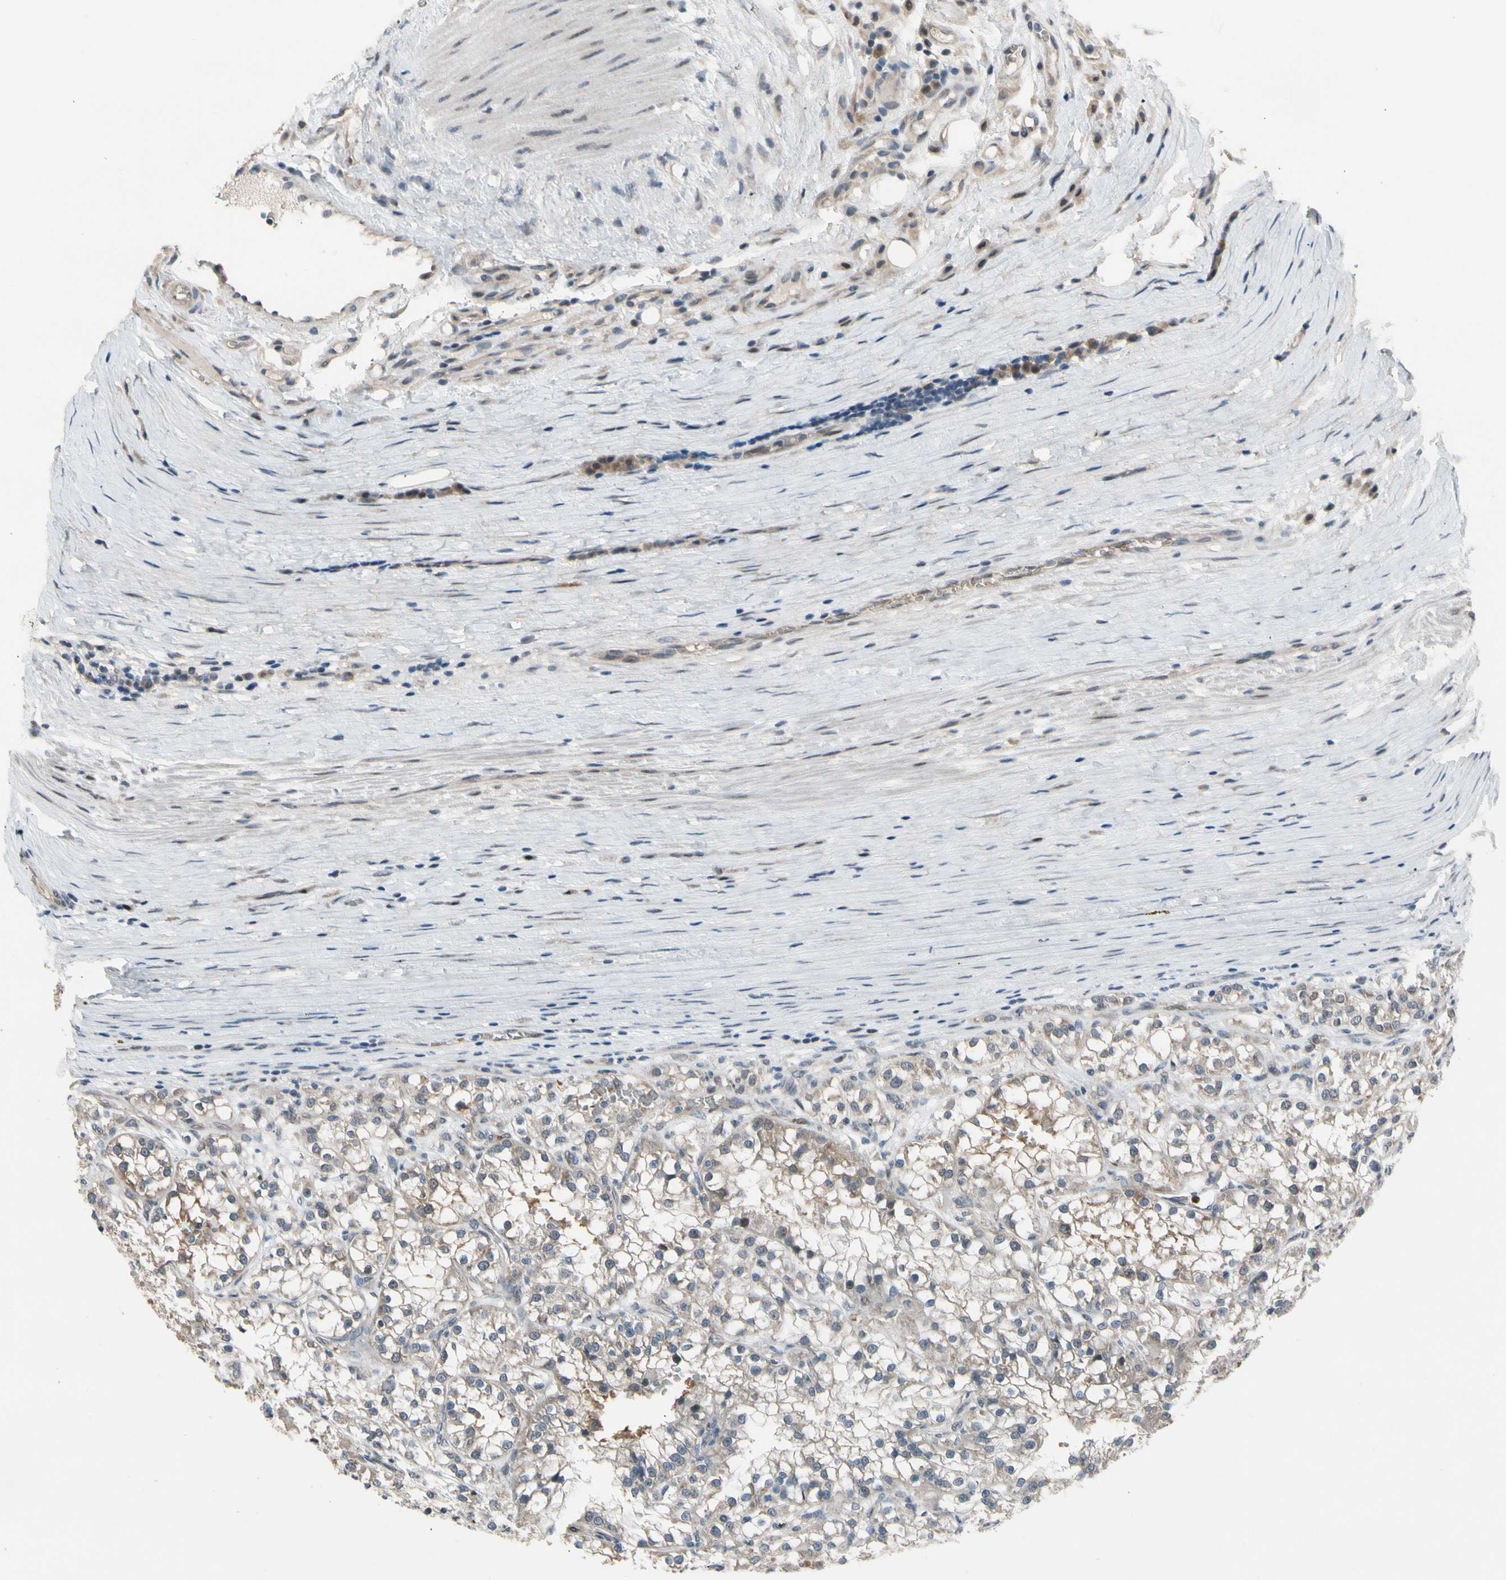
{"staining": {"intensity": "weak", "quantity": "25%-75%", "location": "cytoplasmic/membranous"}, "tissue": "renal cancer", "cell_type": "Tumor cells", "image_type": "cancer", "snomed": [{"axis": "morphology", "description": "Adenocarcinoma, NOS"}, {"axis": "topography", "description": "Kidney"}], "caption": "Protein analysis of renal cancer (adenocarcinoma) tissue displays weak cytoplasmic/membranous expression in about 25%-75% of tumor cells.", "gene": "ZNF184", "patient": {"sex": "female", "age": 52}}